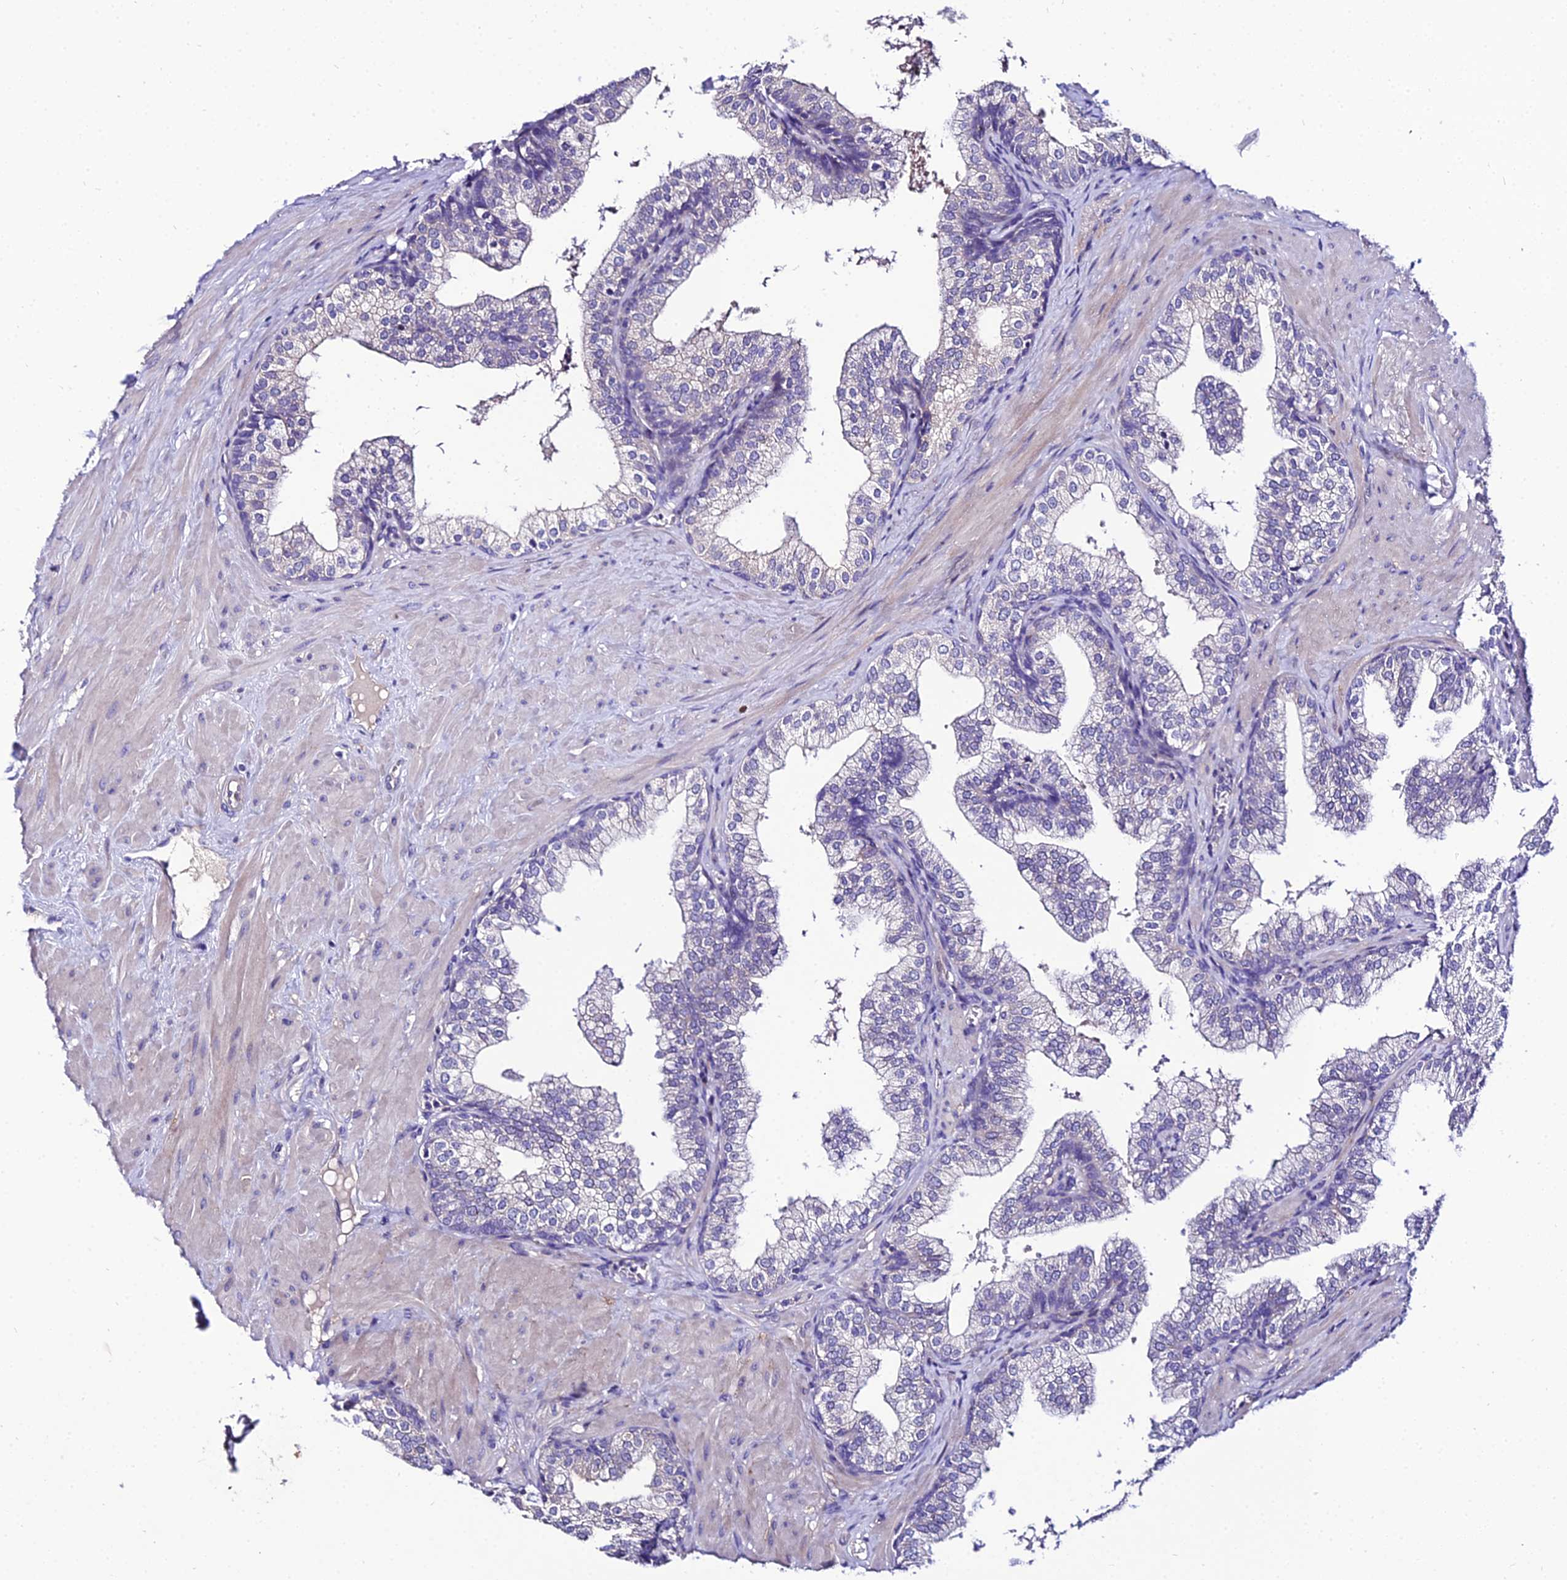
{"staining": {"intensity": "negative", "quantity": "none", "location": "none"}, "tissue": "prostate", "cell_type": "Glandular cells", "image_type": "normal", "snomed": [{"axis": "morphology", "description": "Normal tissue, NOS"}, {"axis": "topography", "description": "Prostate"}], "caption": "The micrograph exhibits no staining of glandular cells in unremarkable prostate. (IHC, brightfield microscopy, high magnification).", "gene": "SHQ1", "patient": {"sex": "male", "age": 60}}